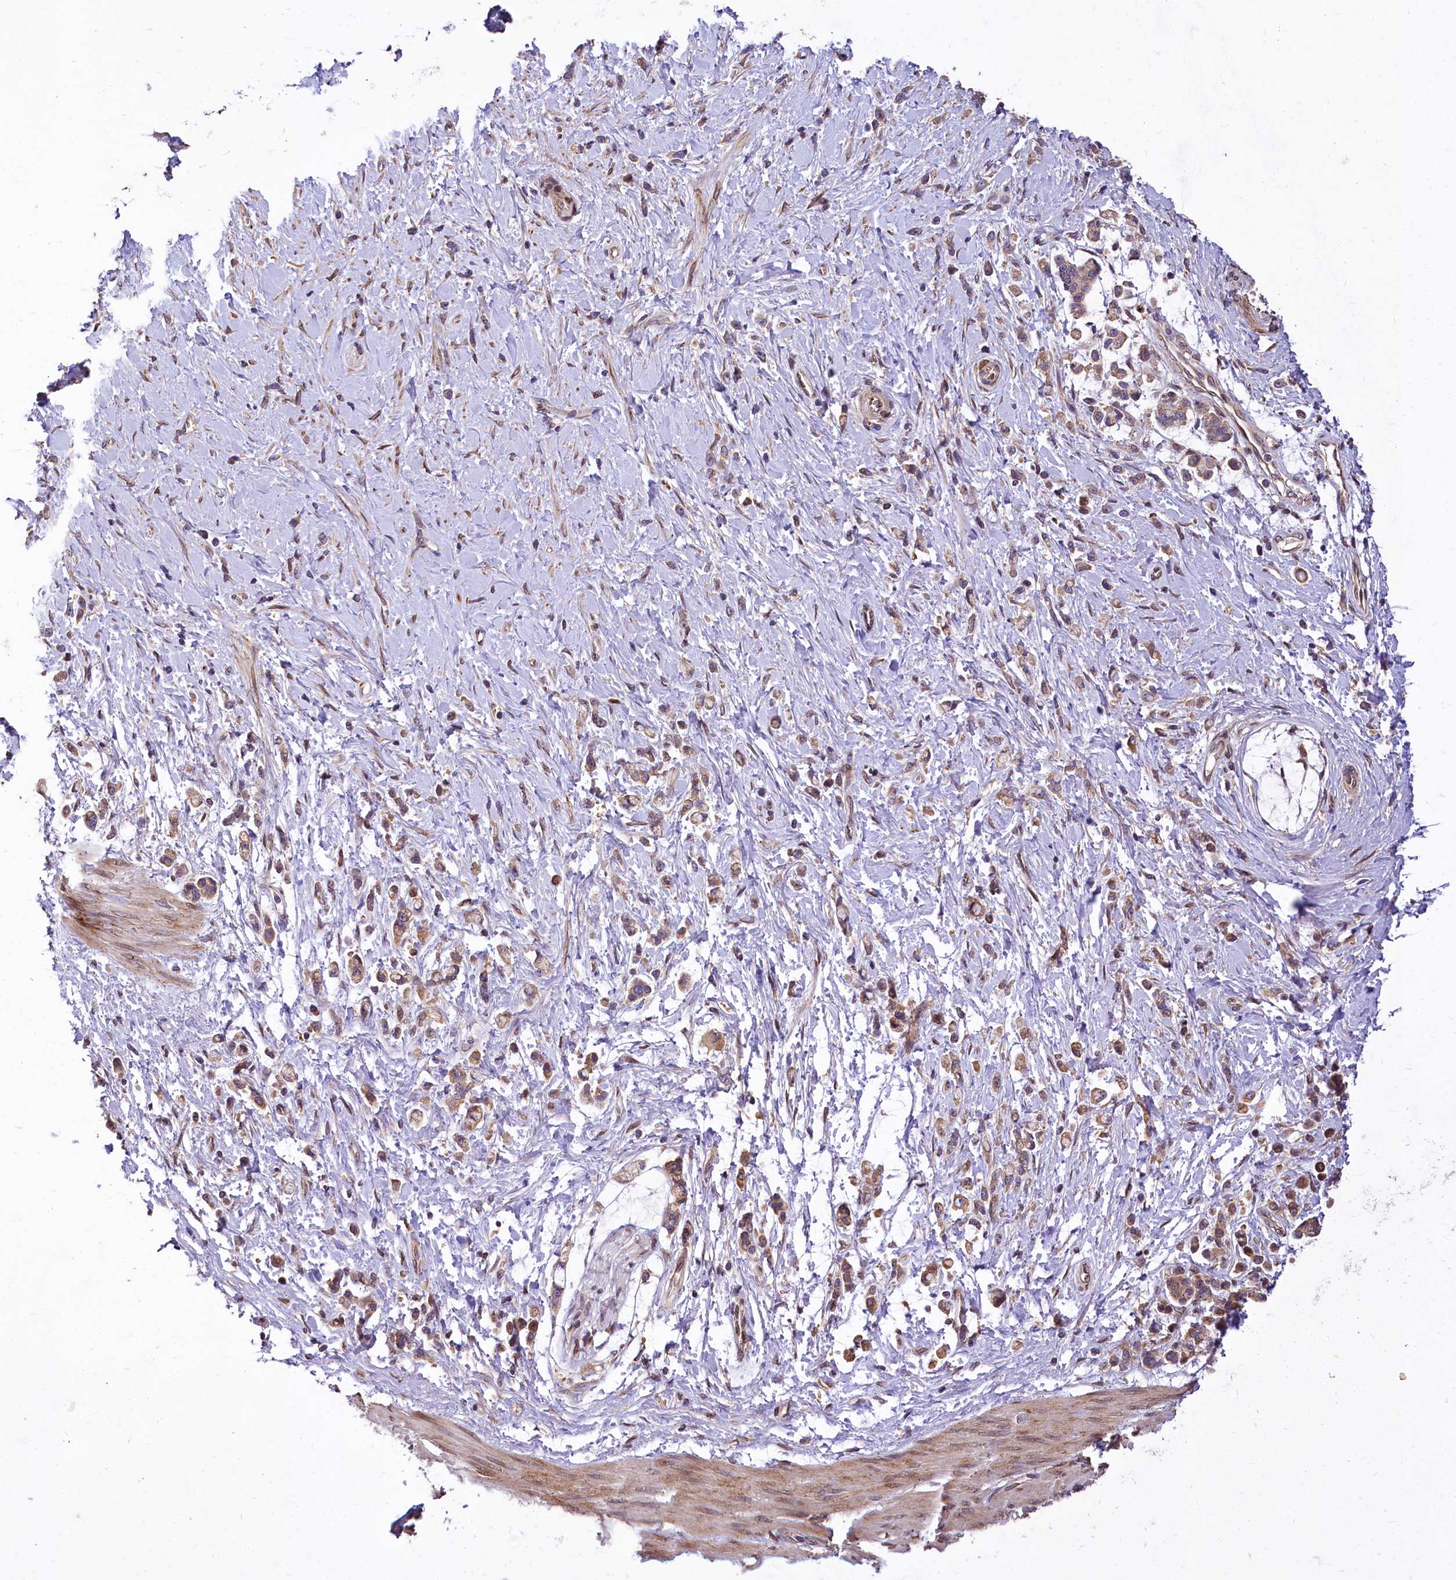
{"staining": {"intensity": "moderate", "quantity": ">75%", "location": "cytoplasmic/membranous"}, "tissue": "stomach cancer", "cell_type": "Tumor cells", "image_type": "cancer", "snomed": [{"axis": "morphology", "description": "Adenocarcinoma, NOS"}, {"axis": "topography", "description": "Stomach"}], "caption": "The immunohistochemical stain highlights moderate cytoplasmic/membranous expression in tumor cells of stomach cancer (adenocarcinoma) tissue. (DAB (3,3'-diaminobenzidine) IHC with brightfield microscopy, high magnification).", "gene": "SUPV3L1", "patient": {"sex": "female", "age": 60}}